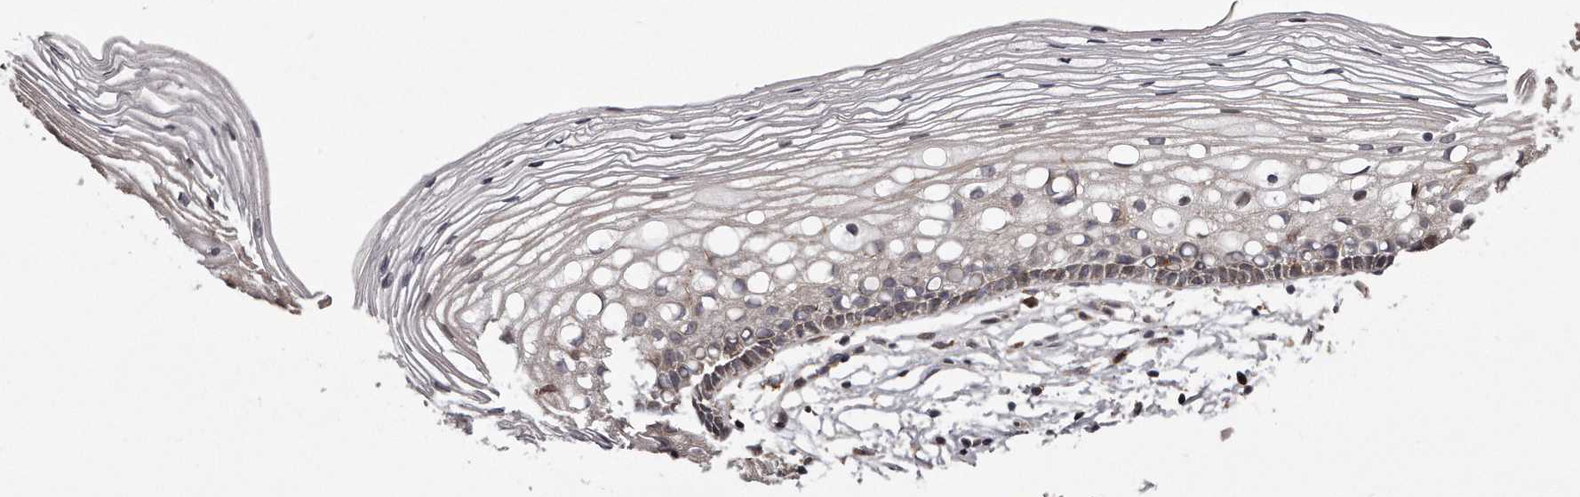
{"staining": {"intensity": "weak", "quantity": "25%-75%", "location": "cytoplasmic/membranous"}, "tissue": "cervix", "cell_type": "Glandular cells", "image_type": "normal", "snomed": [{"axis": "morphology", "description": "Normal tissue, NOS"}, {"axis": "topography", "description": "Cervix"}], "caption": "Immunohistochemical staining of normal human cervix reveals 25%-75% levels of weak cytoplasmic/membranous protein staining in about 25%-75% of glandular cells. Using DAB (3,3'-diaminobenzidine) (brown) and hematoxylin (blue) stains, captured at high magnification using brightfield microscopy.", "gene": "TRAPPC14", "patient": {"sex": "female", "age": 27}}